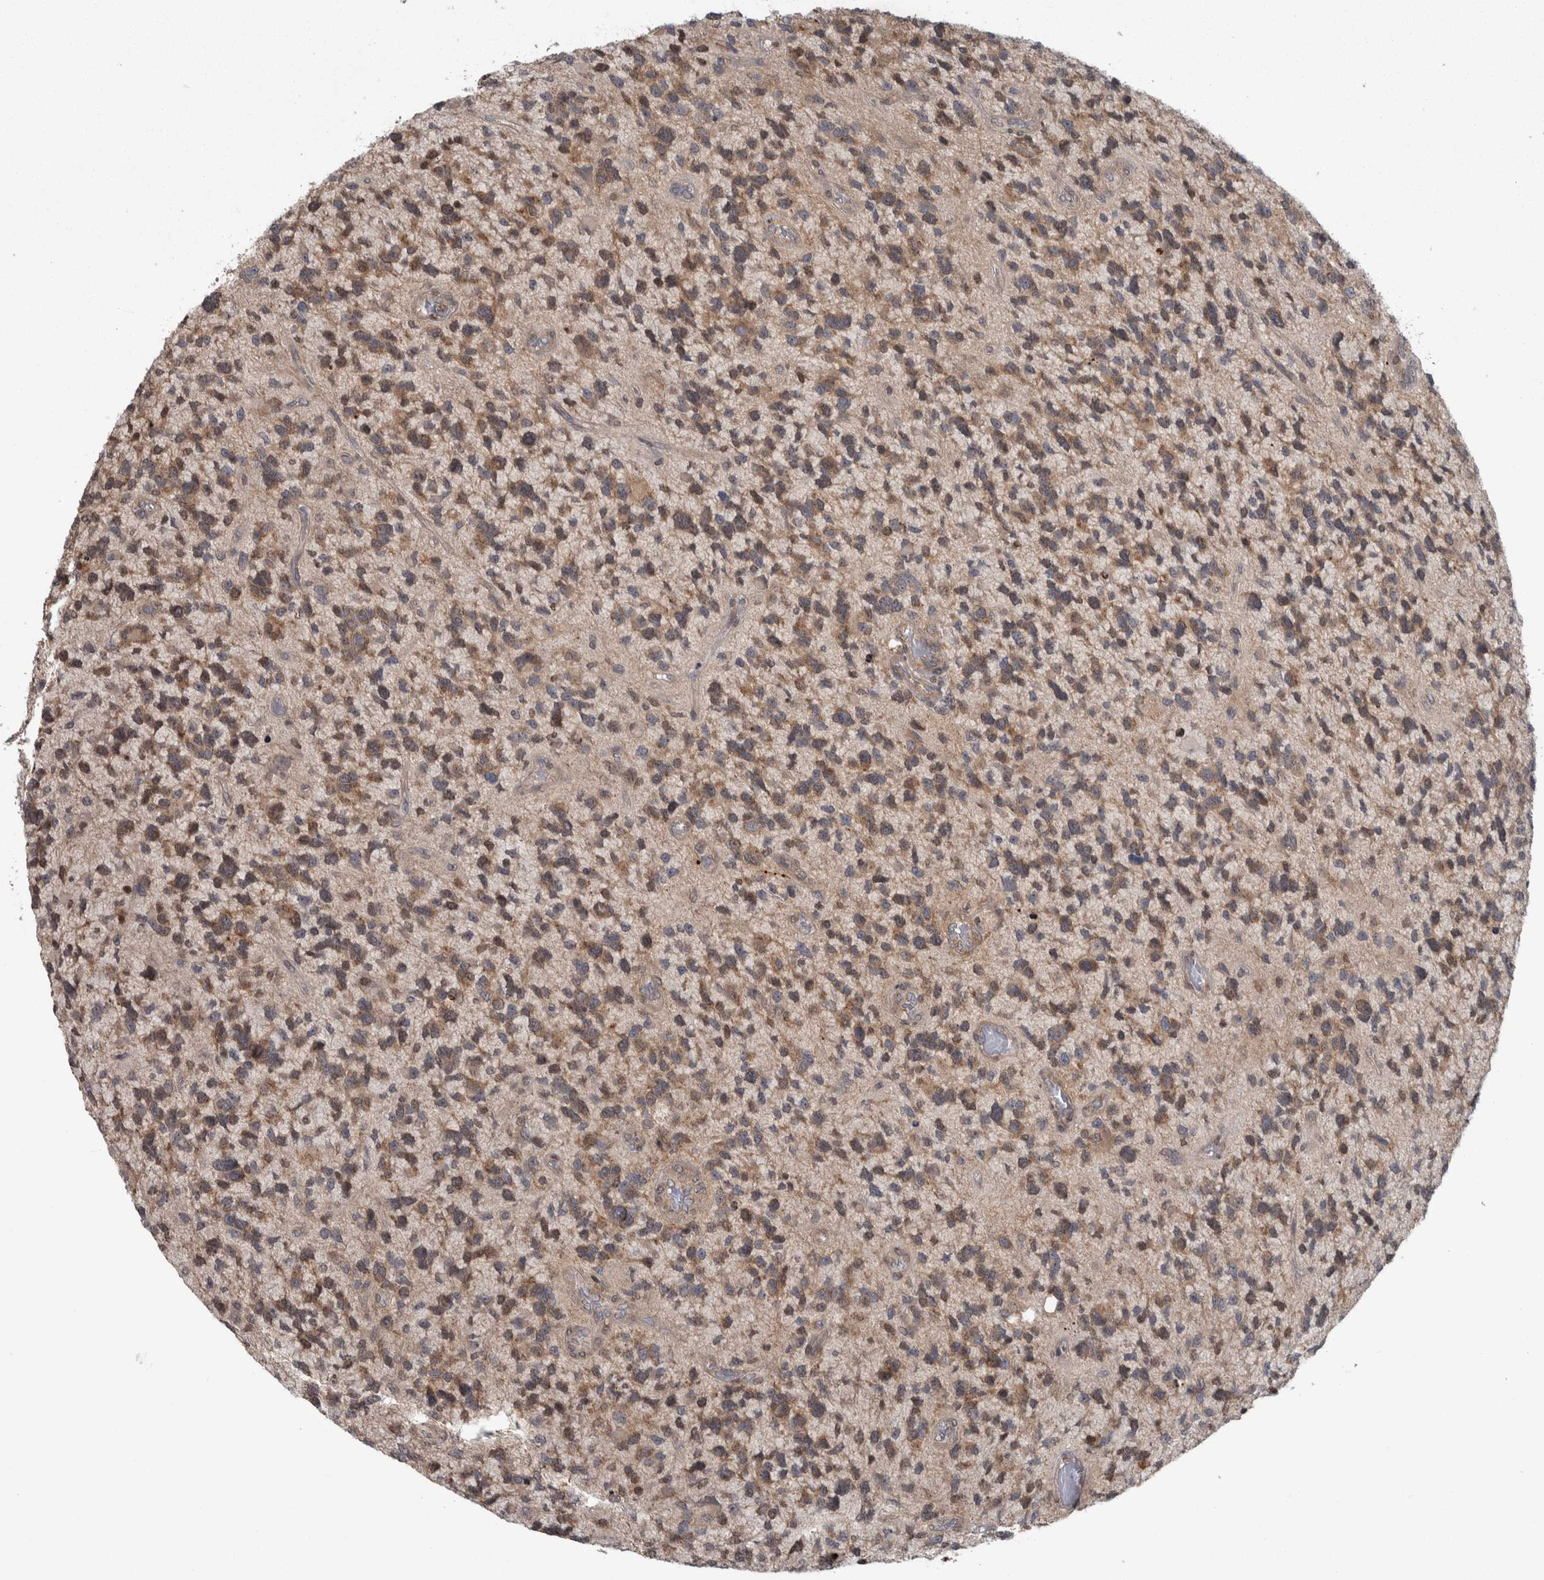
{"staining": {"intensity": "moderate", "quantity": ">75%", "location": "cytoplasmic/membranous"}, "tissue": "glioma", "cell_type": "Tumor cells", "image_type": "cancer", "snomed": [{"axis": "morphology", "description": "Glioma, malignant, High grade"}, {"axis": "topography", "description": "Brain"}], "caption": "Immunohistochemical staining of glioma demonstrates medium levels of moderate cytoplasmic/membranous protein positivity in about >75% of tumor cells. (Stains: DAB (3,3'-diaminobenzidine) in brown, nuclei in blue, Microscopy: brightfield microscopy at high magnification).", "gene": "CWC27", "patient": {"sex": "female", "age": 58}}